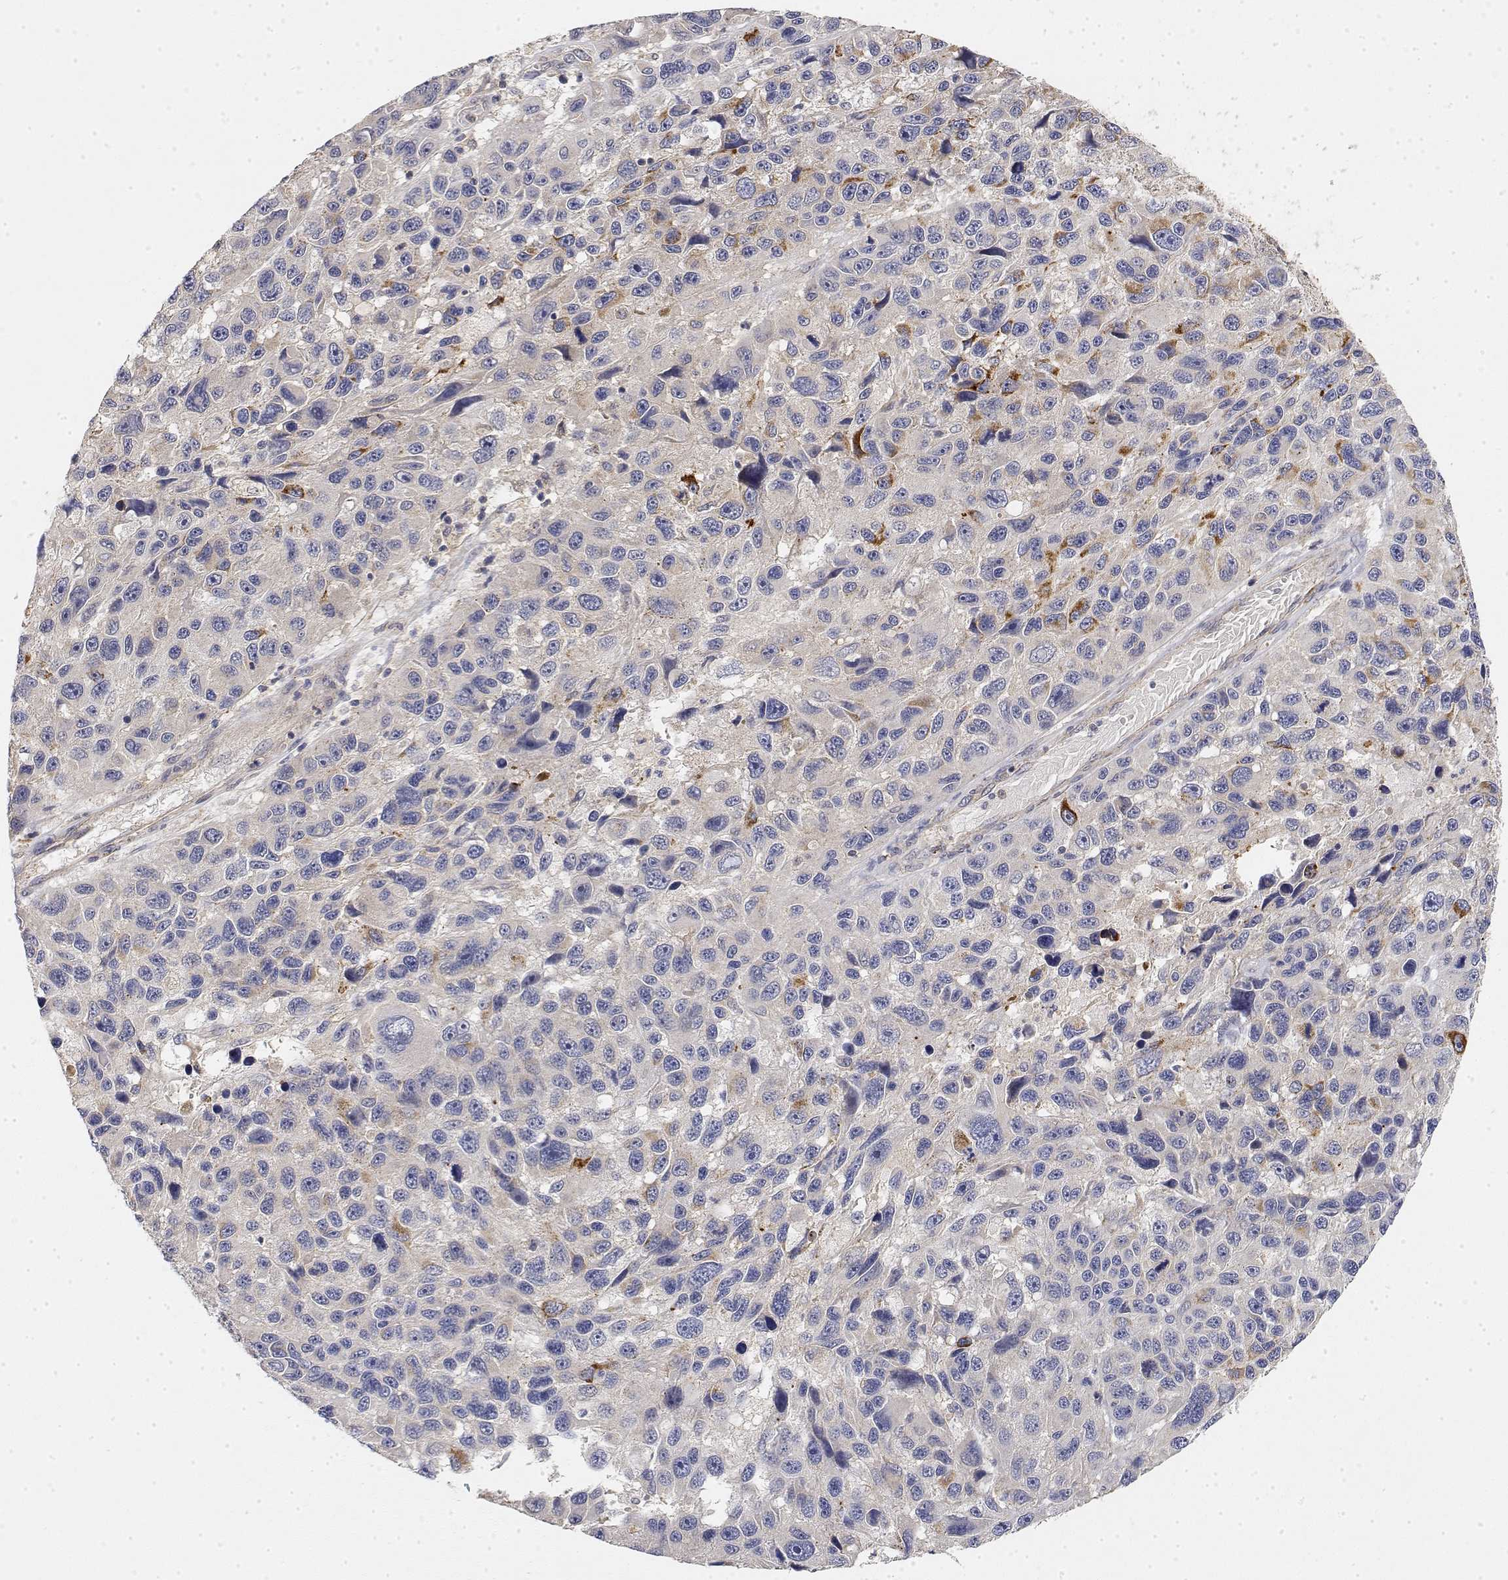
{"staining": {"intensity": "strong", "quantity": "<25%", "location": "cytoplasmic/membranous"}, "tissue": "melanoma", "cell_type": "Tumor cells", "image_type": "cancer", "snomed": [{"axis": "morphology", "description": "Malignant melanoma, NOS"}, {"axis": "topography", "description": "Skin"}], "caption": "Protein staining exhibits strong cytoplasmic/membranous staining in approximately <25% of tumor cells in malignant melanoma.", "gene": "LONRF3", "patient": {"sex": "male", "age": 53}}